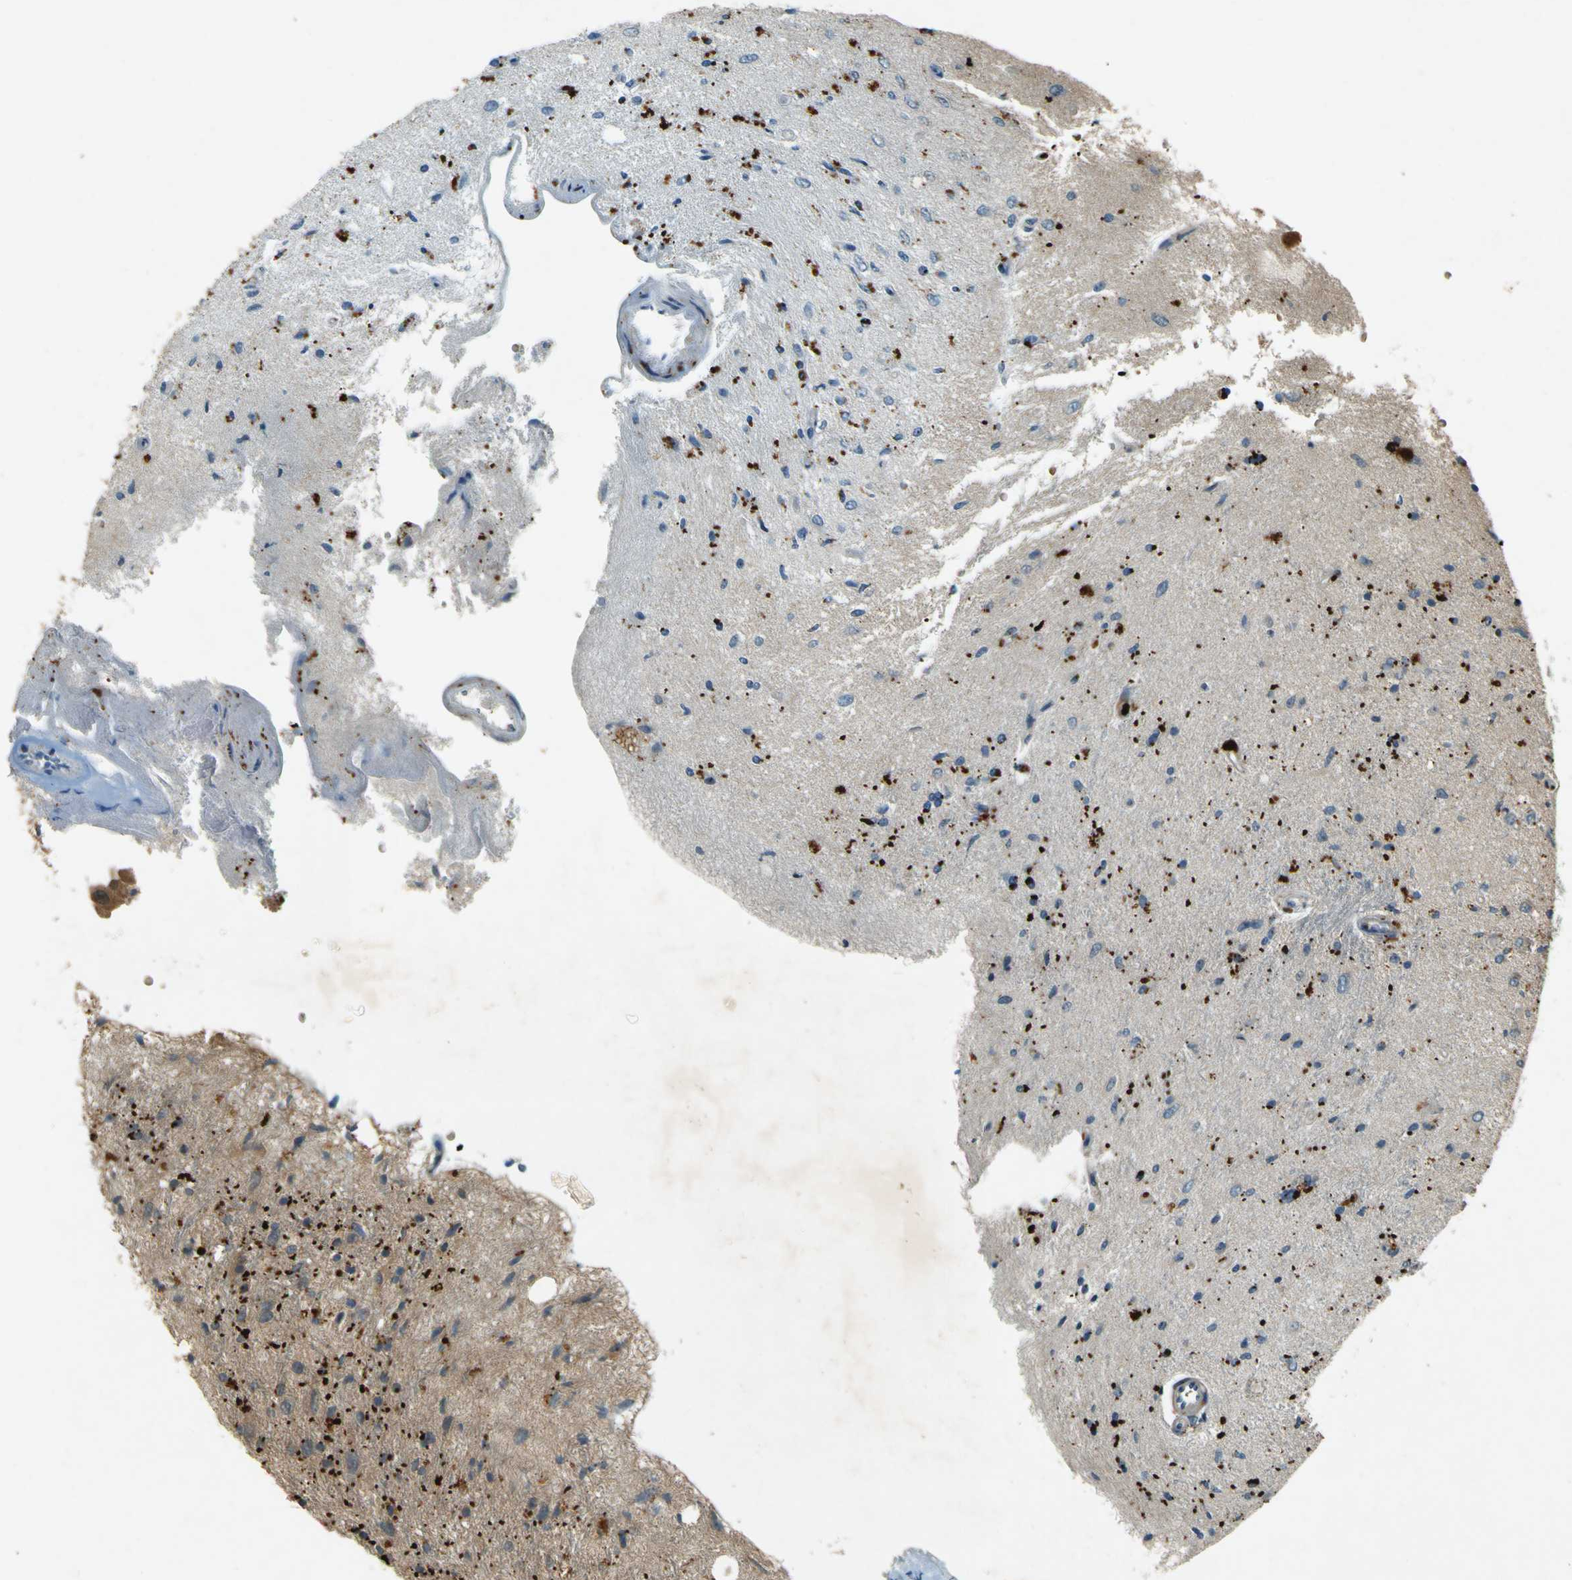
{"staining": {"intensity": "negative", "quantity": "none", "location": "none"}, "tissue": "glioma", "cell_type": "Tumor cells", "image_type": "cancer", "snomed": [{"axis": "morphology", "description": "Glioma, malignant, Low grade"}, {"axis": "topography", "description": "Brain"}], "caption": "Tumor cells show no significant protein staining in low-grade glioma (malignant). The staining is performed using DAB brown chromogen with nuclei counter-stained in using hematoxylin.", "gene": "MPDZ", "patient": {"sex": "male", "age": 77}}